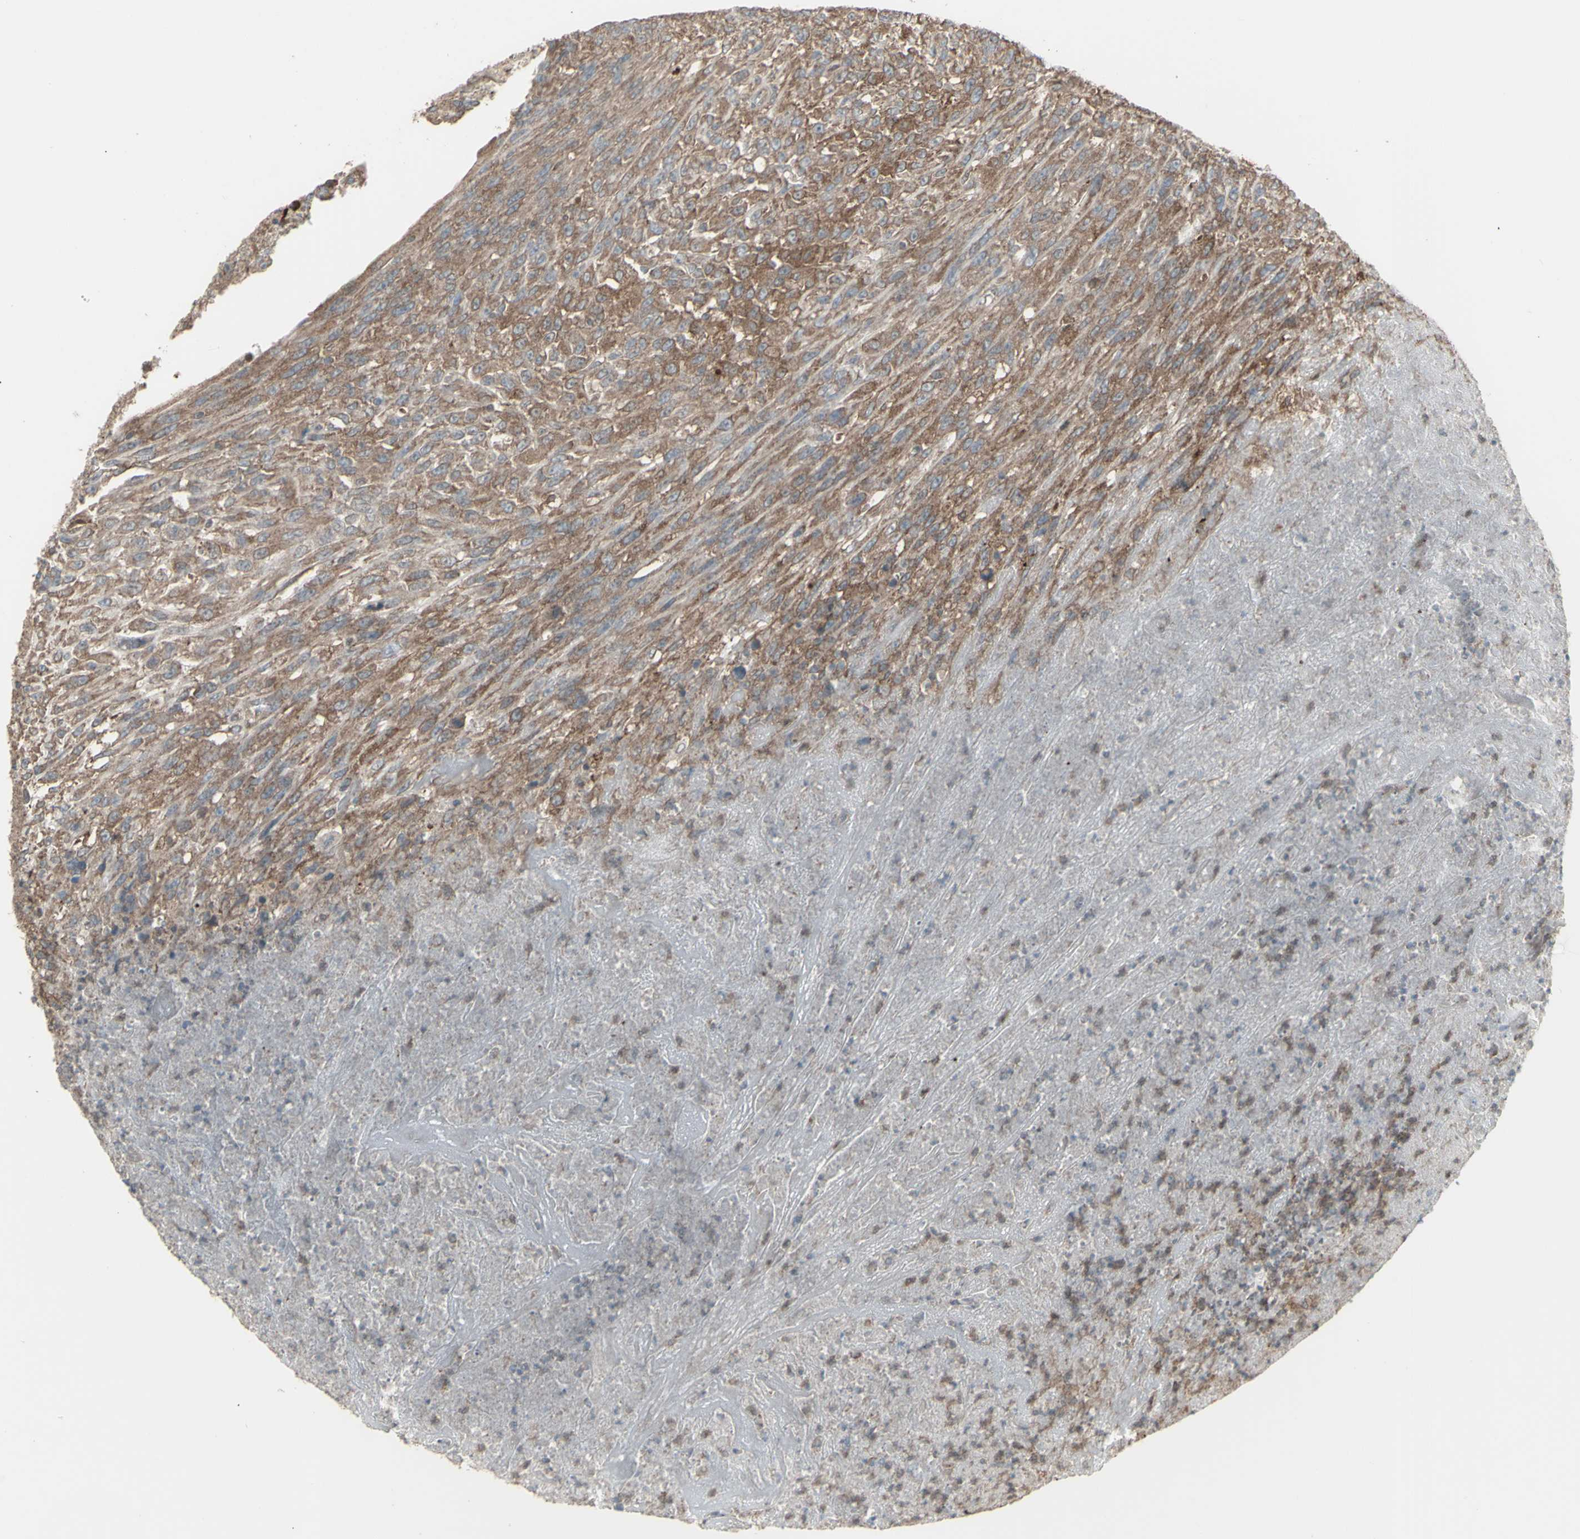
{"staining": {"intensity": "strong", "quantity": ">75%", "location": "cytoplasmic/membranous"}, "tissue": "urothelial cancer", "cell_type": "Tumor cells", "image_type": "cancer", "snomed": [{"axis": "morphology", "description": "Urothelial carcinoma, High grade"}, {"axis": "topography", "description": "Urinary bladder"}], "caption": "Strong cytoplasmic/membranous staining for a protein is seen in approximately >75% of tumor cells of urothelial cancer using immunohistochemistry.", "gene": "RNASEL", "patient": {"sex": "male", "age": 66}}